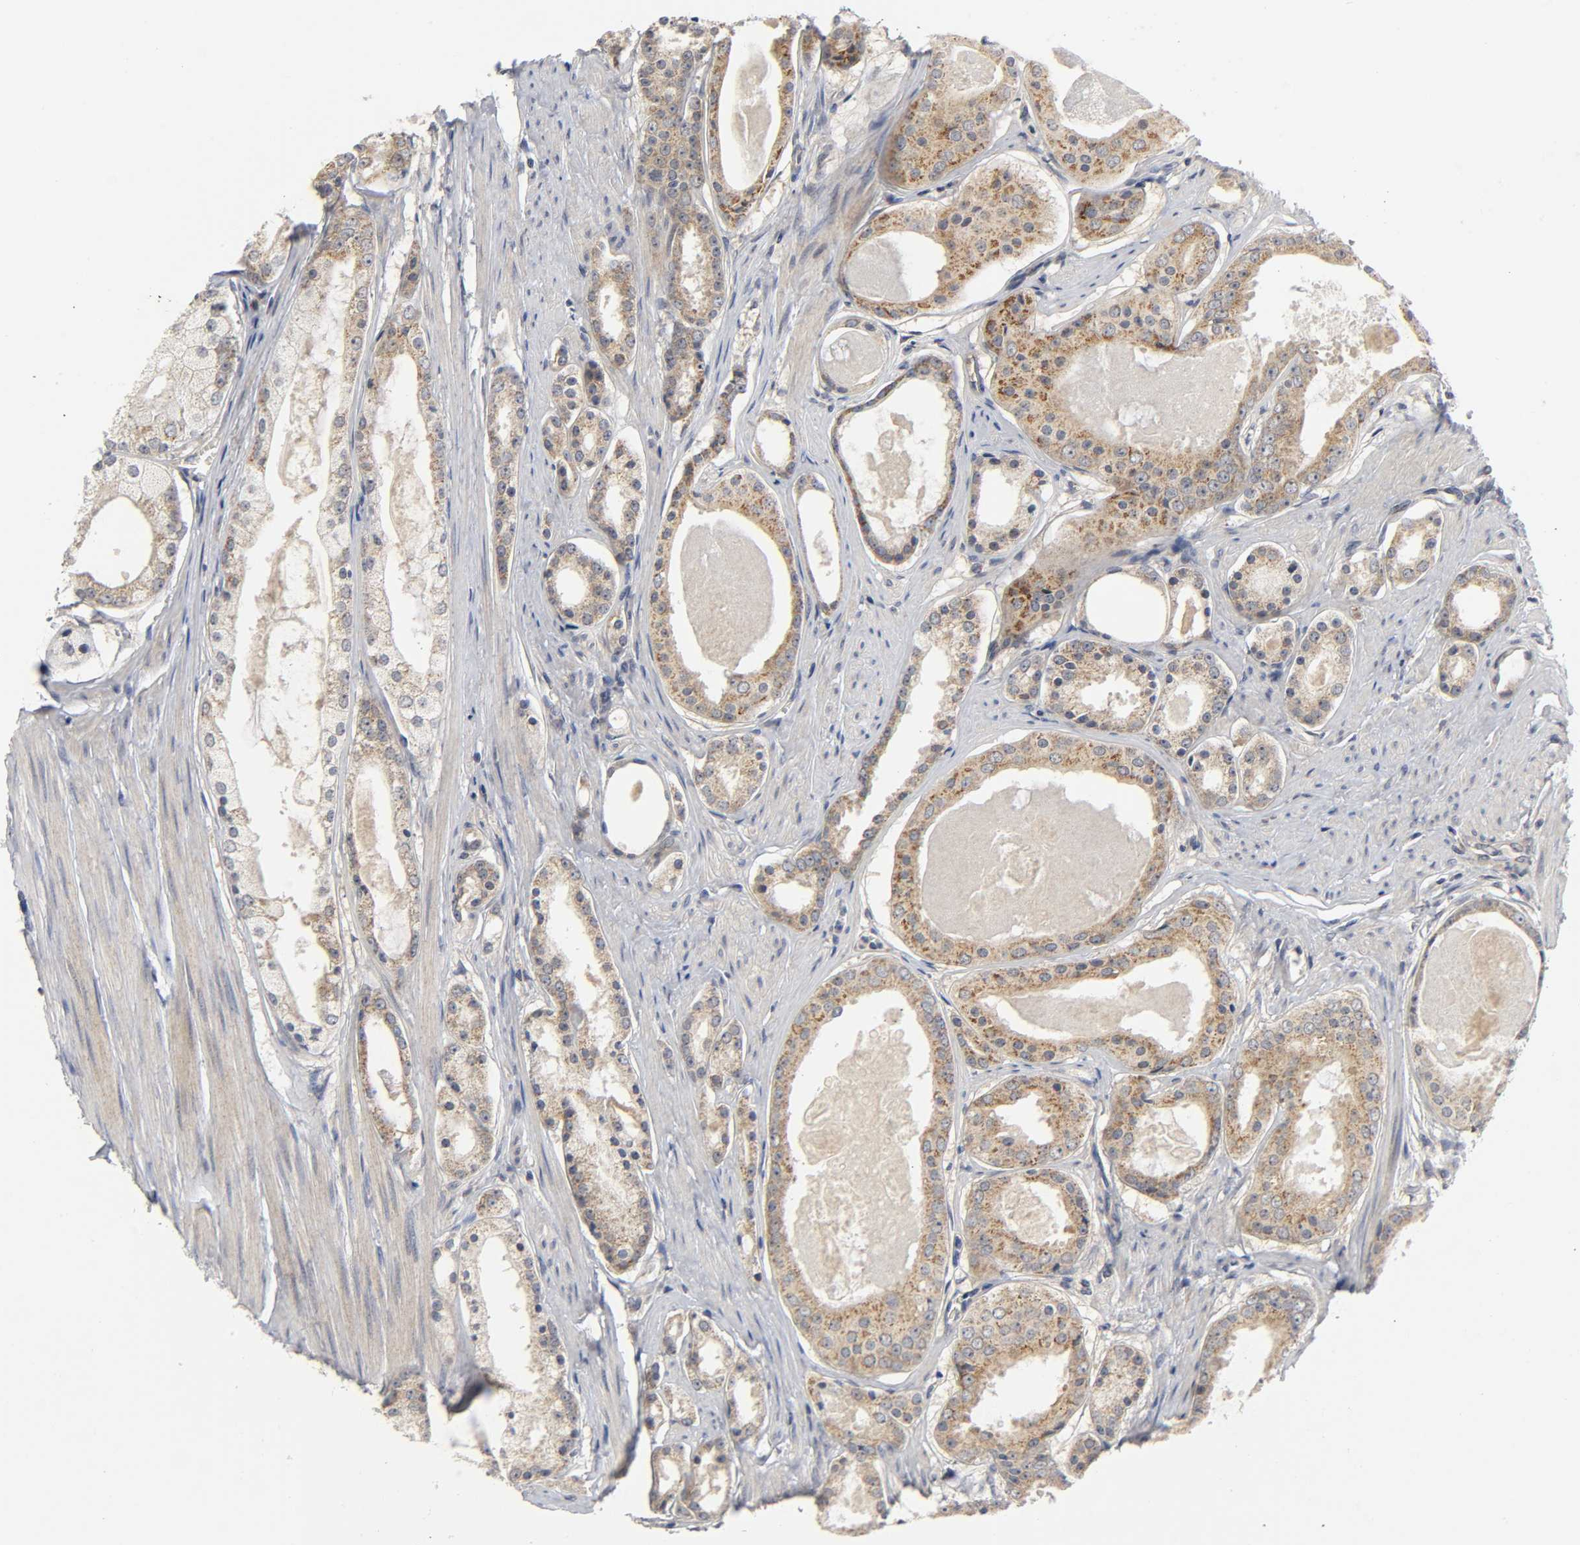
{"staining": {"intensity": "moderate", "quantity": ">75%", "location": "cytoplasmic/membranous"}, "tissue": "prostate cancer", "cell_type": "Tumor cells", "image_type": "cancer", "snomed": [{"axis": "morphology", "description": "Adenocarcinoma, Low grade"}, {"axis": "topography", "description": "Prostate"}], "caption": "Immunohistochemical staining of human prostate cancer (adenocarcinoma (low-grade)) demonstrates medium levels of moderate cytoplasmic/membranous positivity in about >75% of tumor cells.", "gene": "NRP1", "patient": {"sex": "male", "age": 57}}